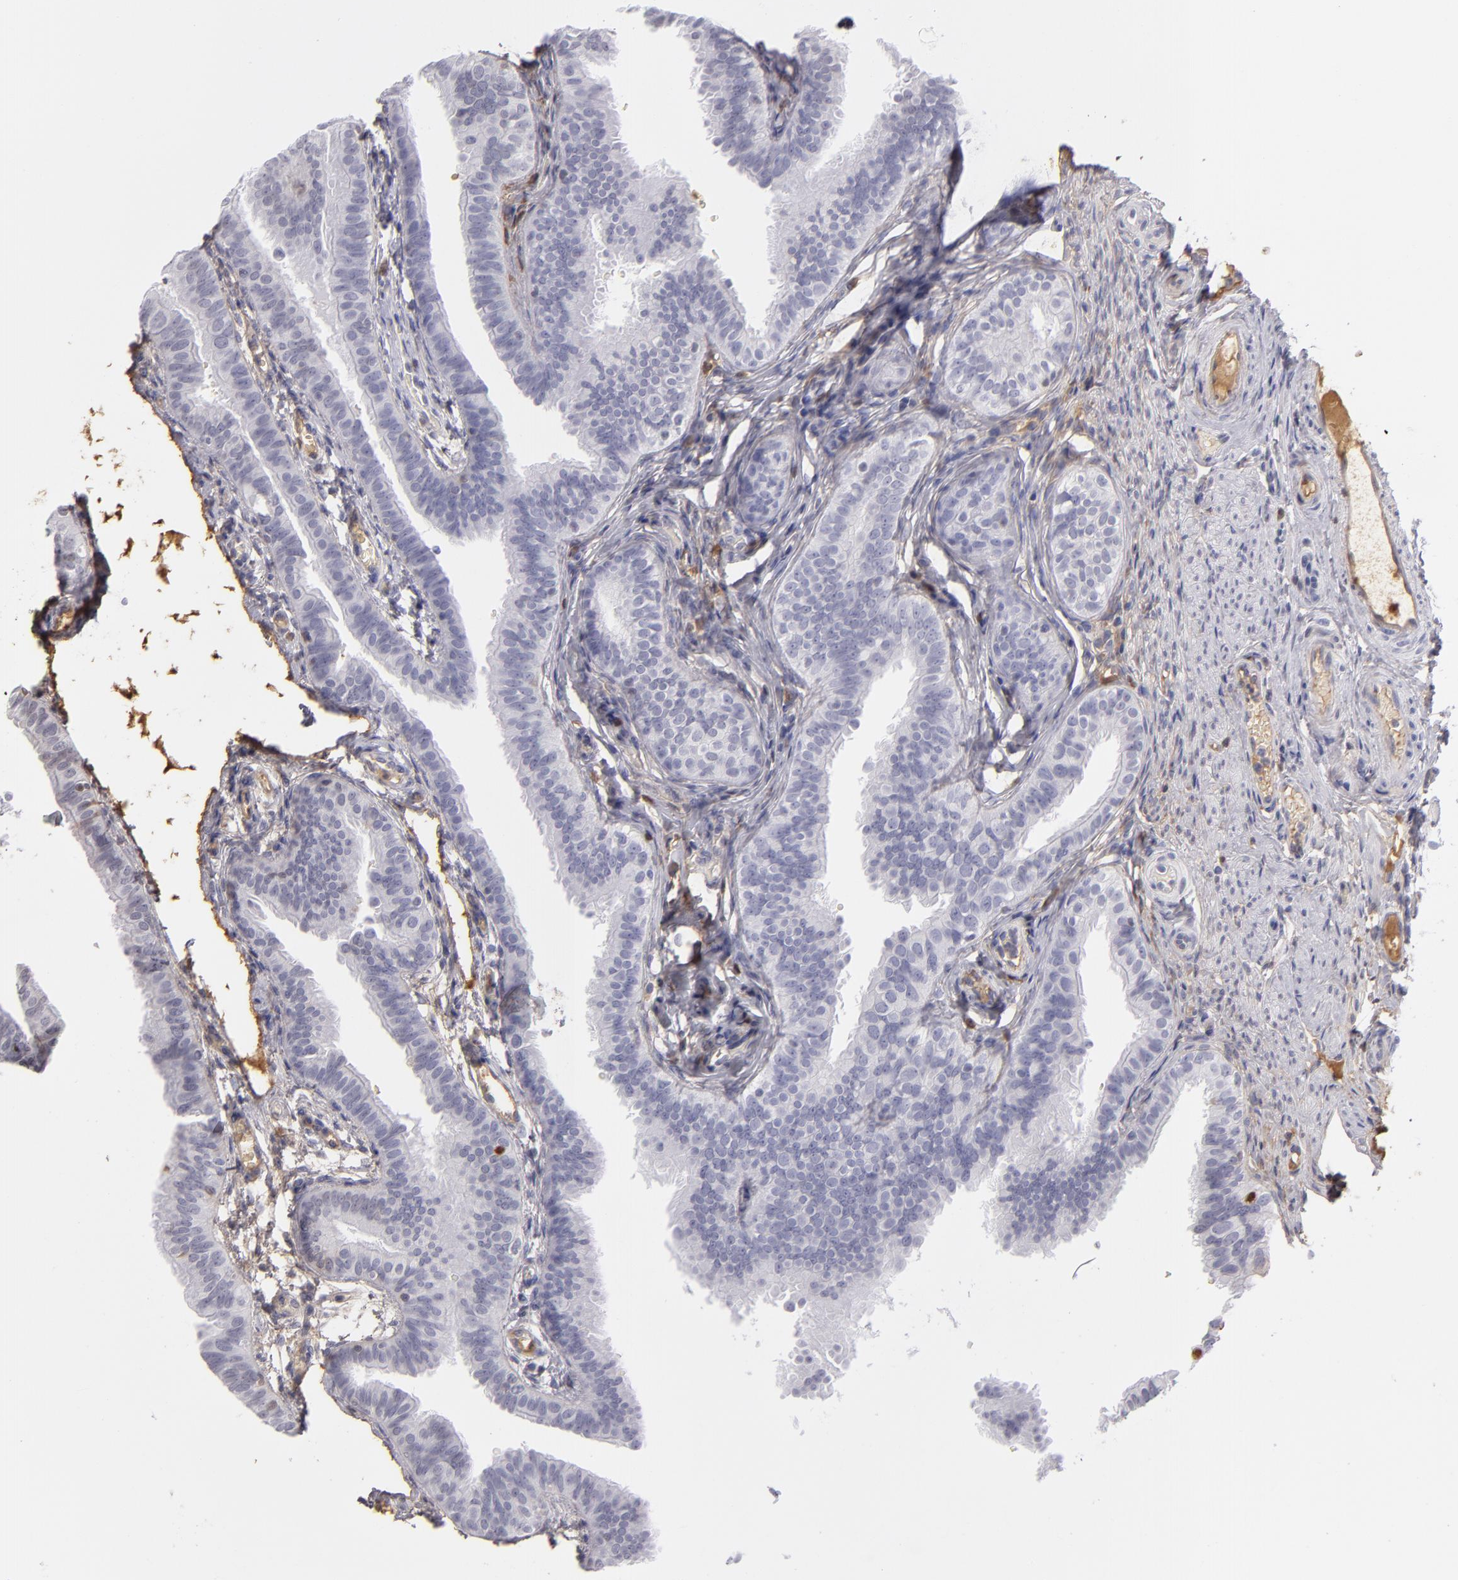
{"staining": {"intensity": "negative", "quantity": "none", "location": "none"}, "tissue": "fallopian tube", "cell_type": "Glandular cells", "image_type": "normal", "snomed": [{"axis": "morphology", "description": "Normal tissue, NOS"}, {"axis": "morphology", "description": "Dermoid, NOS"}, {"axis": "topography", "description": "Fallopian tube"}], "caption": "This is a image of immunohistochemistry (IHC) staining of benign fallopian tube, which shows no positivity in glandular cells.", "gene": "SERPINA1", "patient": {"sex": "female", "age": 33}}